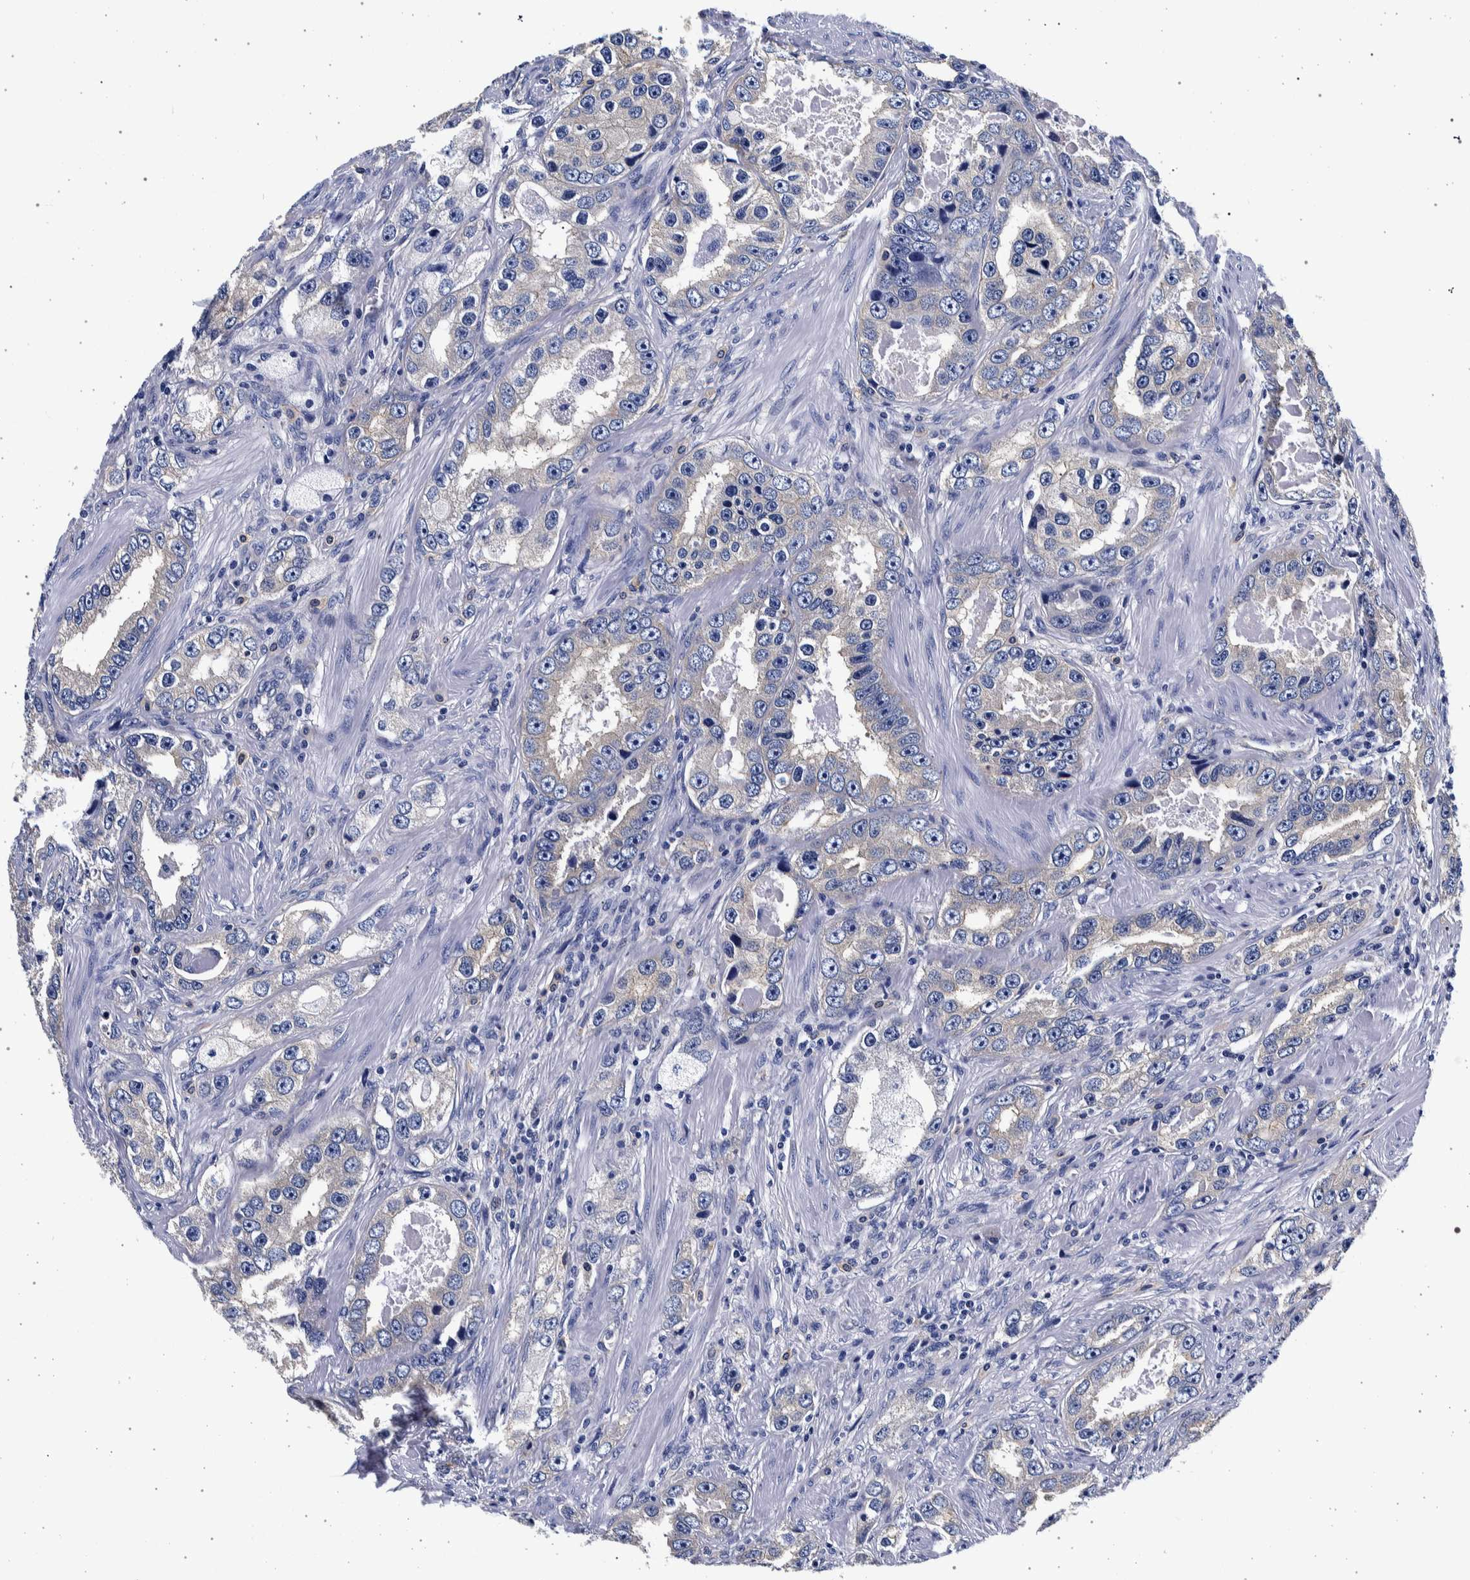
{"staining": {"intensity": "negative", "quantity": "none", "location": "none"}, "tissue": "prostate cancer", "cell_type": "Tumor cells", "image_type": "cancer", "snomed": [{"axis": "morphology", "description": "Adenocarcinoma, High grade"}, {"axis": "topography", "description": "Prostate"}], "caption": "High power microscopy image of an IHC image of prostate high-grade adenocarcinoma, revealing no significant expression in tumor cells. (Immunohistochemistry (ihc), brightfield microscopy, high magnification).", "gene": "NIBAN2", "patient": {"sex": "male", "age": 63}}